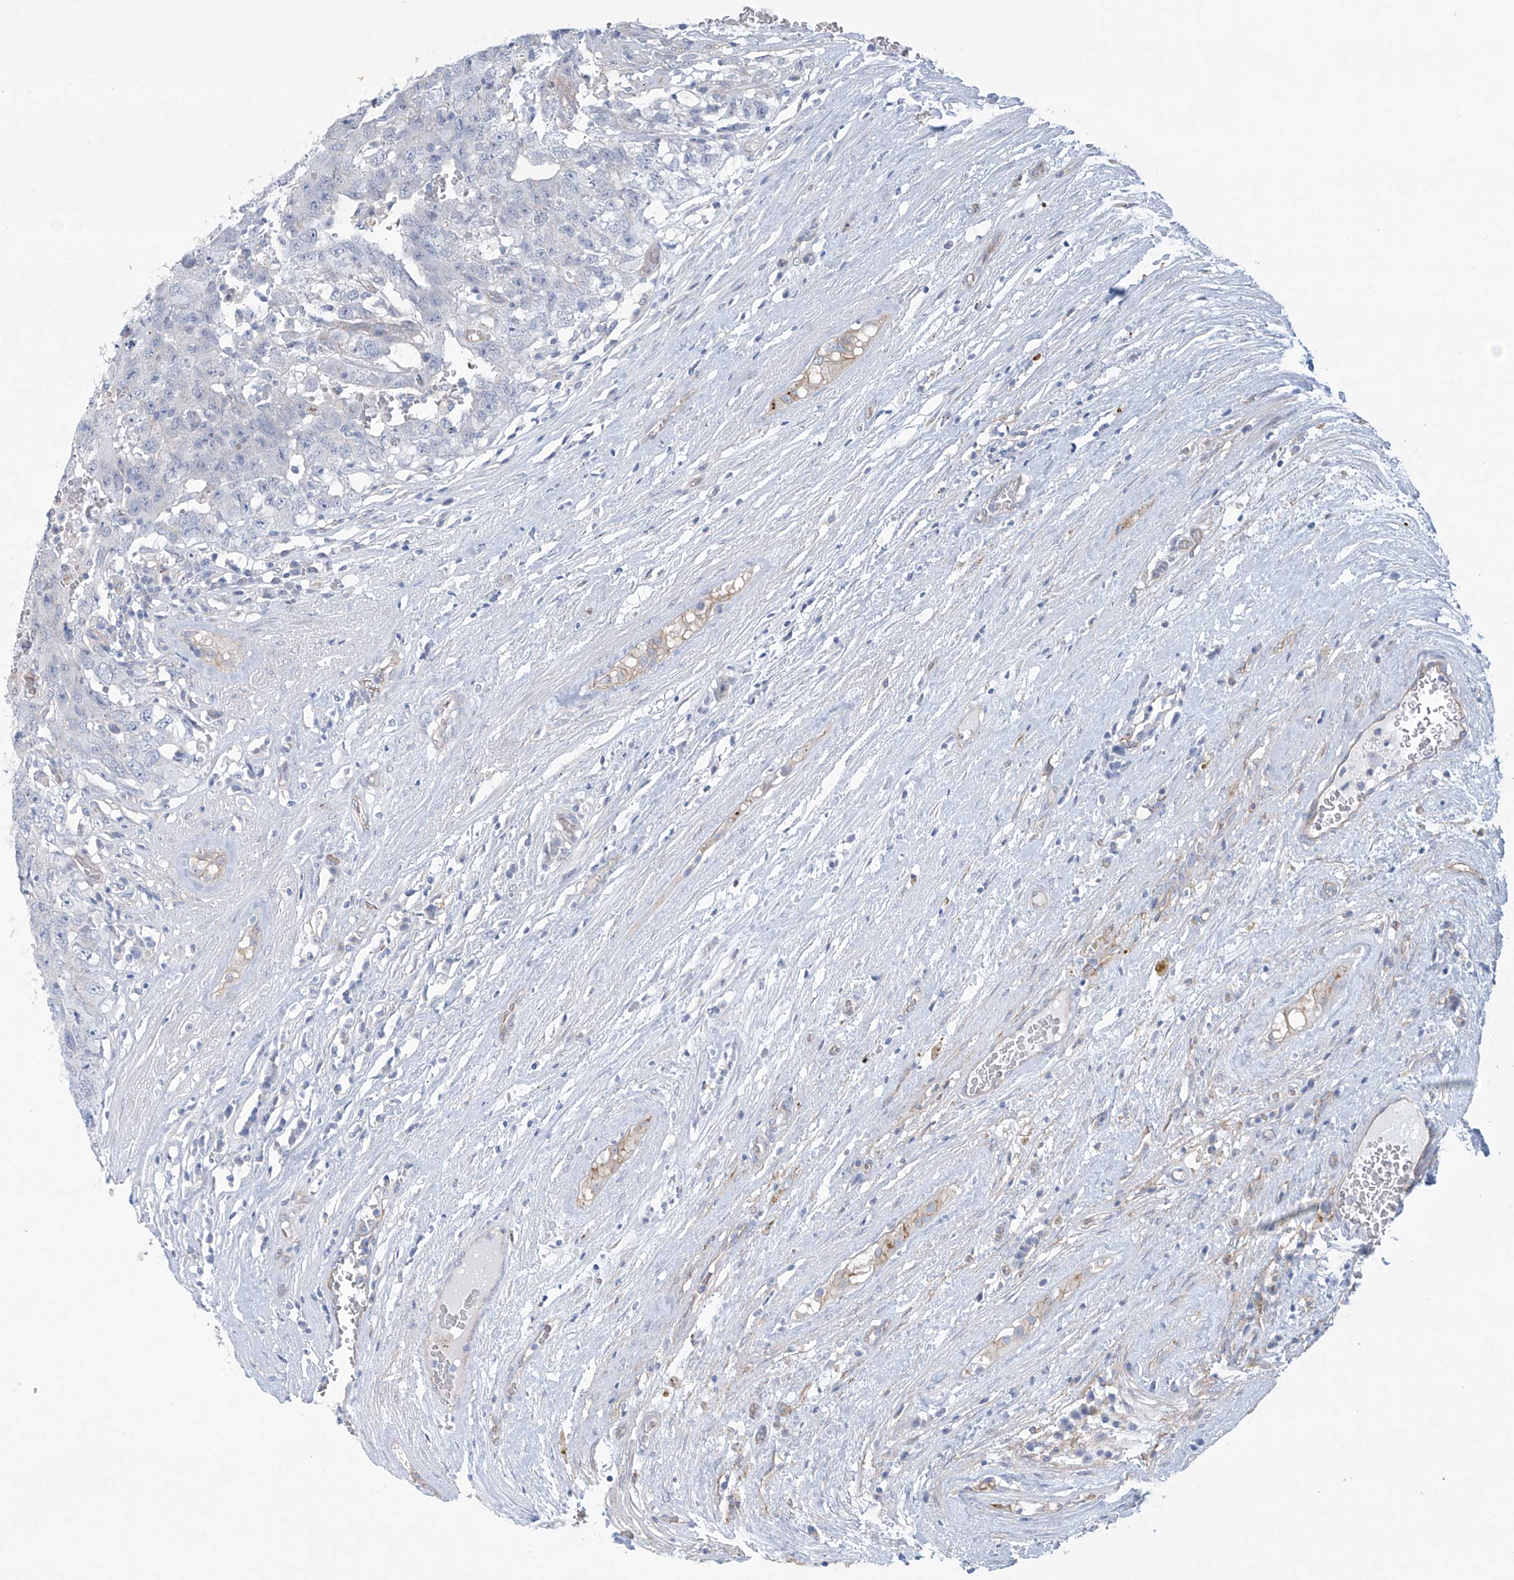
{"staining": {"intensity": "negative", "quantity": "none", "location": "none"}, "tissue": "testis cancer", "cell_type": "Tumor cells", "image_type": "cancer", "snomed": [{"axis": "morphology", "description": "Carcinoma, Embryonal, NOS"}, {"axis": "topography", "description": "Testis"}], "caption": "DAB immunohistochemical staining of testis cancer demonstrates no significant expression in tumor cells.", "gene": "ABHD13", "patient": {"sex": "male", "age": 26}}